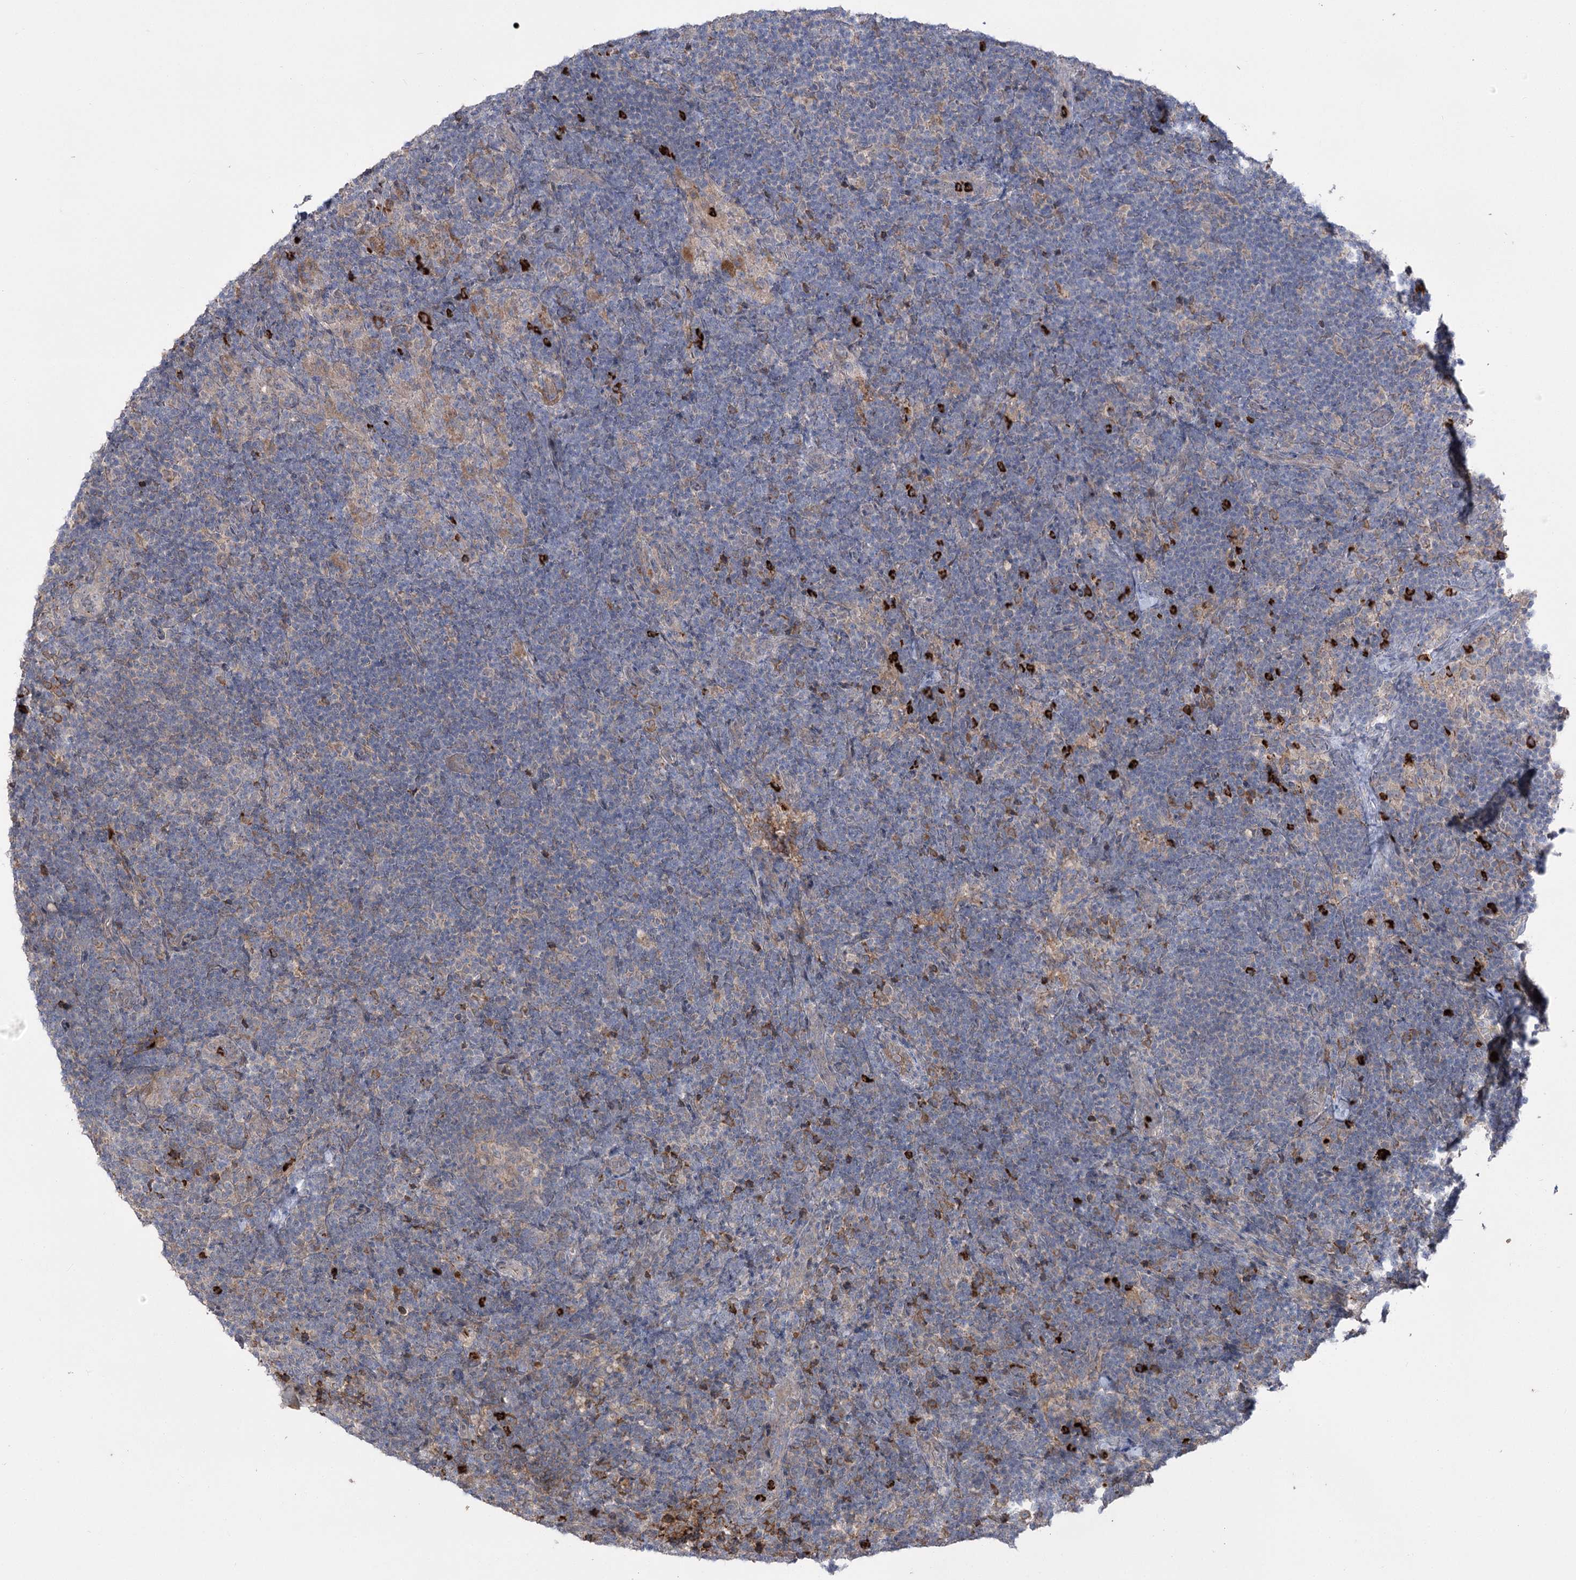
{"staining": {"intensity": "moderate", "quantity": "<25%", "location": "cytoplasmic/membranous"}, "tissue": "lymph node", "cell_type": "Germinal center cells", "image_type": "normal", "snomed": [{"axis": "morphology", "description": "Normal tissue, NOS"}, {"axis": "topography", "description": "Lymph node"}], "caption": "Immunohistochemical staining of normal lymph node displays moderate cytoplasmic/membranous protein staining in approximately <25% of germinal center cells. The protein of interest is shown in brown color, while the nuclei are stained blue.", "gene": "PLEKHA5", "patient": {"sex": "female", "age": 22}}